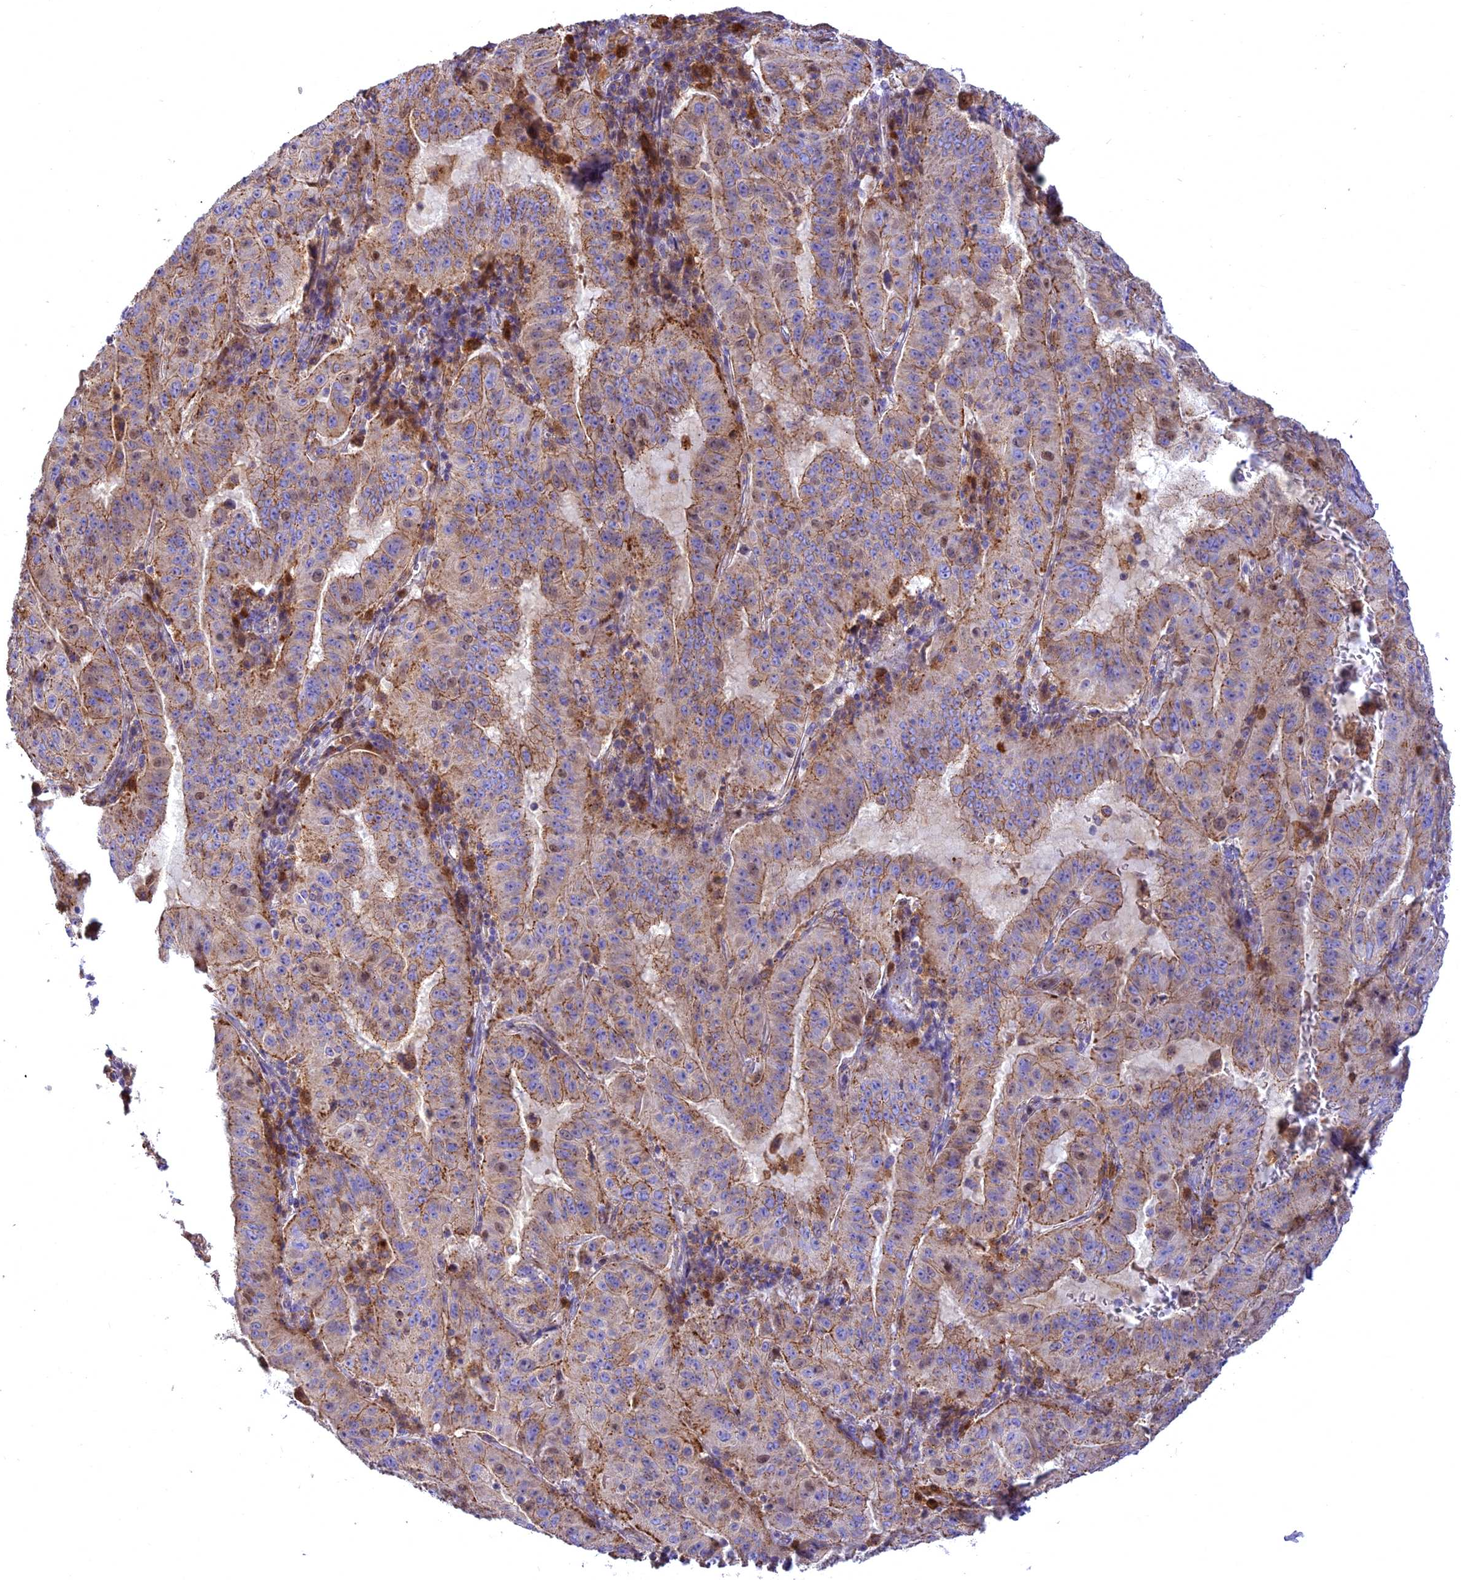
{"staining": {"intensity": "weak", "quantity": "25%-75%", "location": "cytoplasmic/membranous"}, "tissue": "pancreatic cancer", "cell_type": "Tumor cells", "image_type": "cancer", "snomed": [{"axis": "morphology", "description": "Adenocarcinoma, NOS"}, {"axis": "topography", "description": "Pancreas"}], "caption": "Tumor cells display low levels of weak cytoplasmic/membranous positivity in approximately 25%-75% of cells in pancreatic cancer (adenocarcinoma).", "gene": "CENPV", "patient": {"sex": "male", "age": 63}}